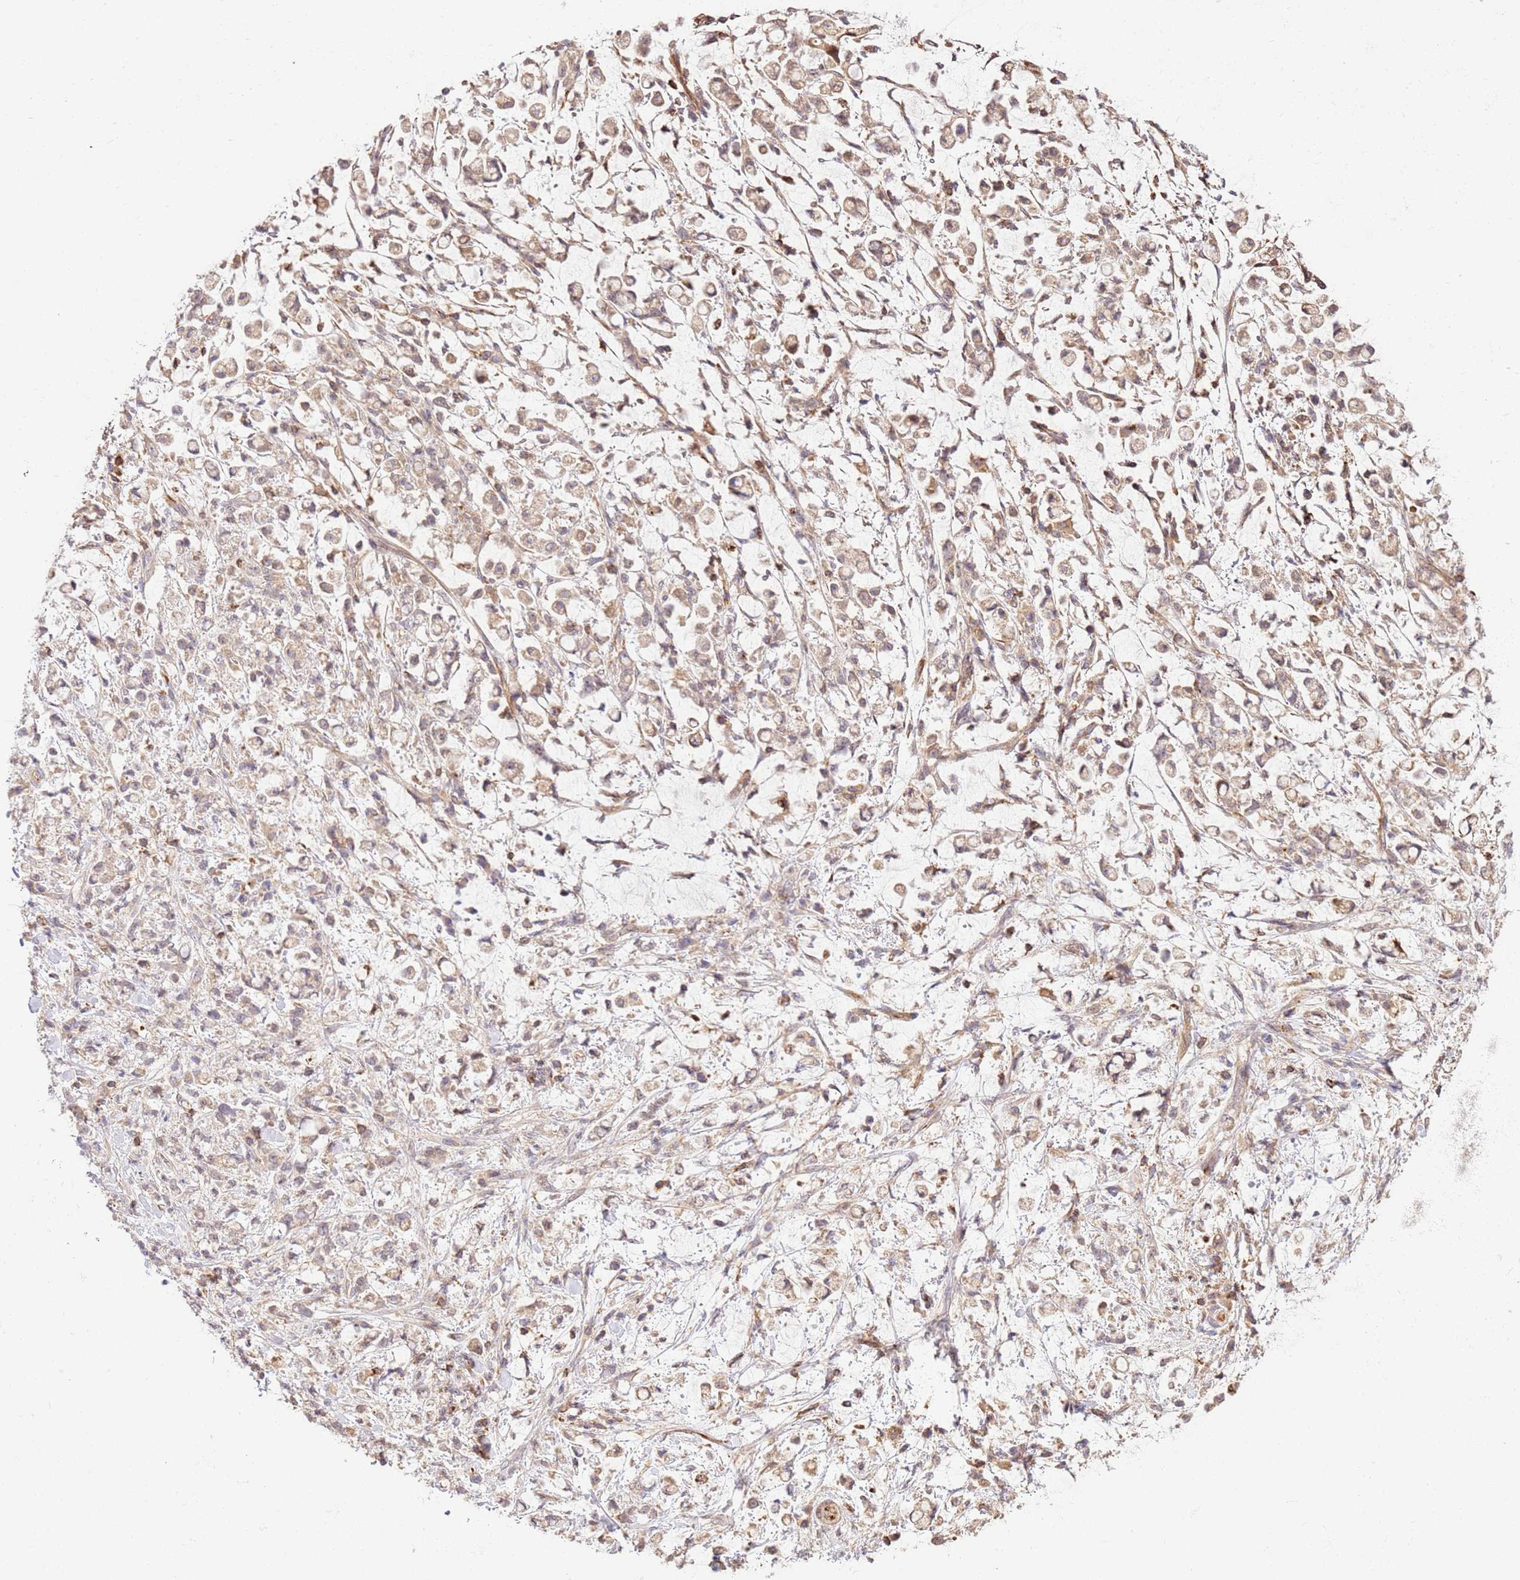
{"staining": {"intensity": "weak", "quantity": ">75%", "location": "cytoplasmic/membranous"}, "tissue": "stomach cancer", "cell_type": "Tumor cells", "image_type": "cancer", "snomed": [{"axis": "morphology", "description": "Adenocarcinoma, NOS"}, {"axis": "topography", "description": "Stomach"}], "caption": "The histopathology image displays a brown stain indicating the presence of a protein in the cytoplasmic/membranous of tumor cells in stomach adenocarcinoma. (brown staining indicates protein expression, while blue staining denotes nuclei).", "gene": "KATNAL2", "patient": {"sex": "female", "age": 60}}